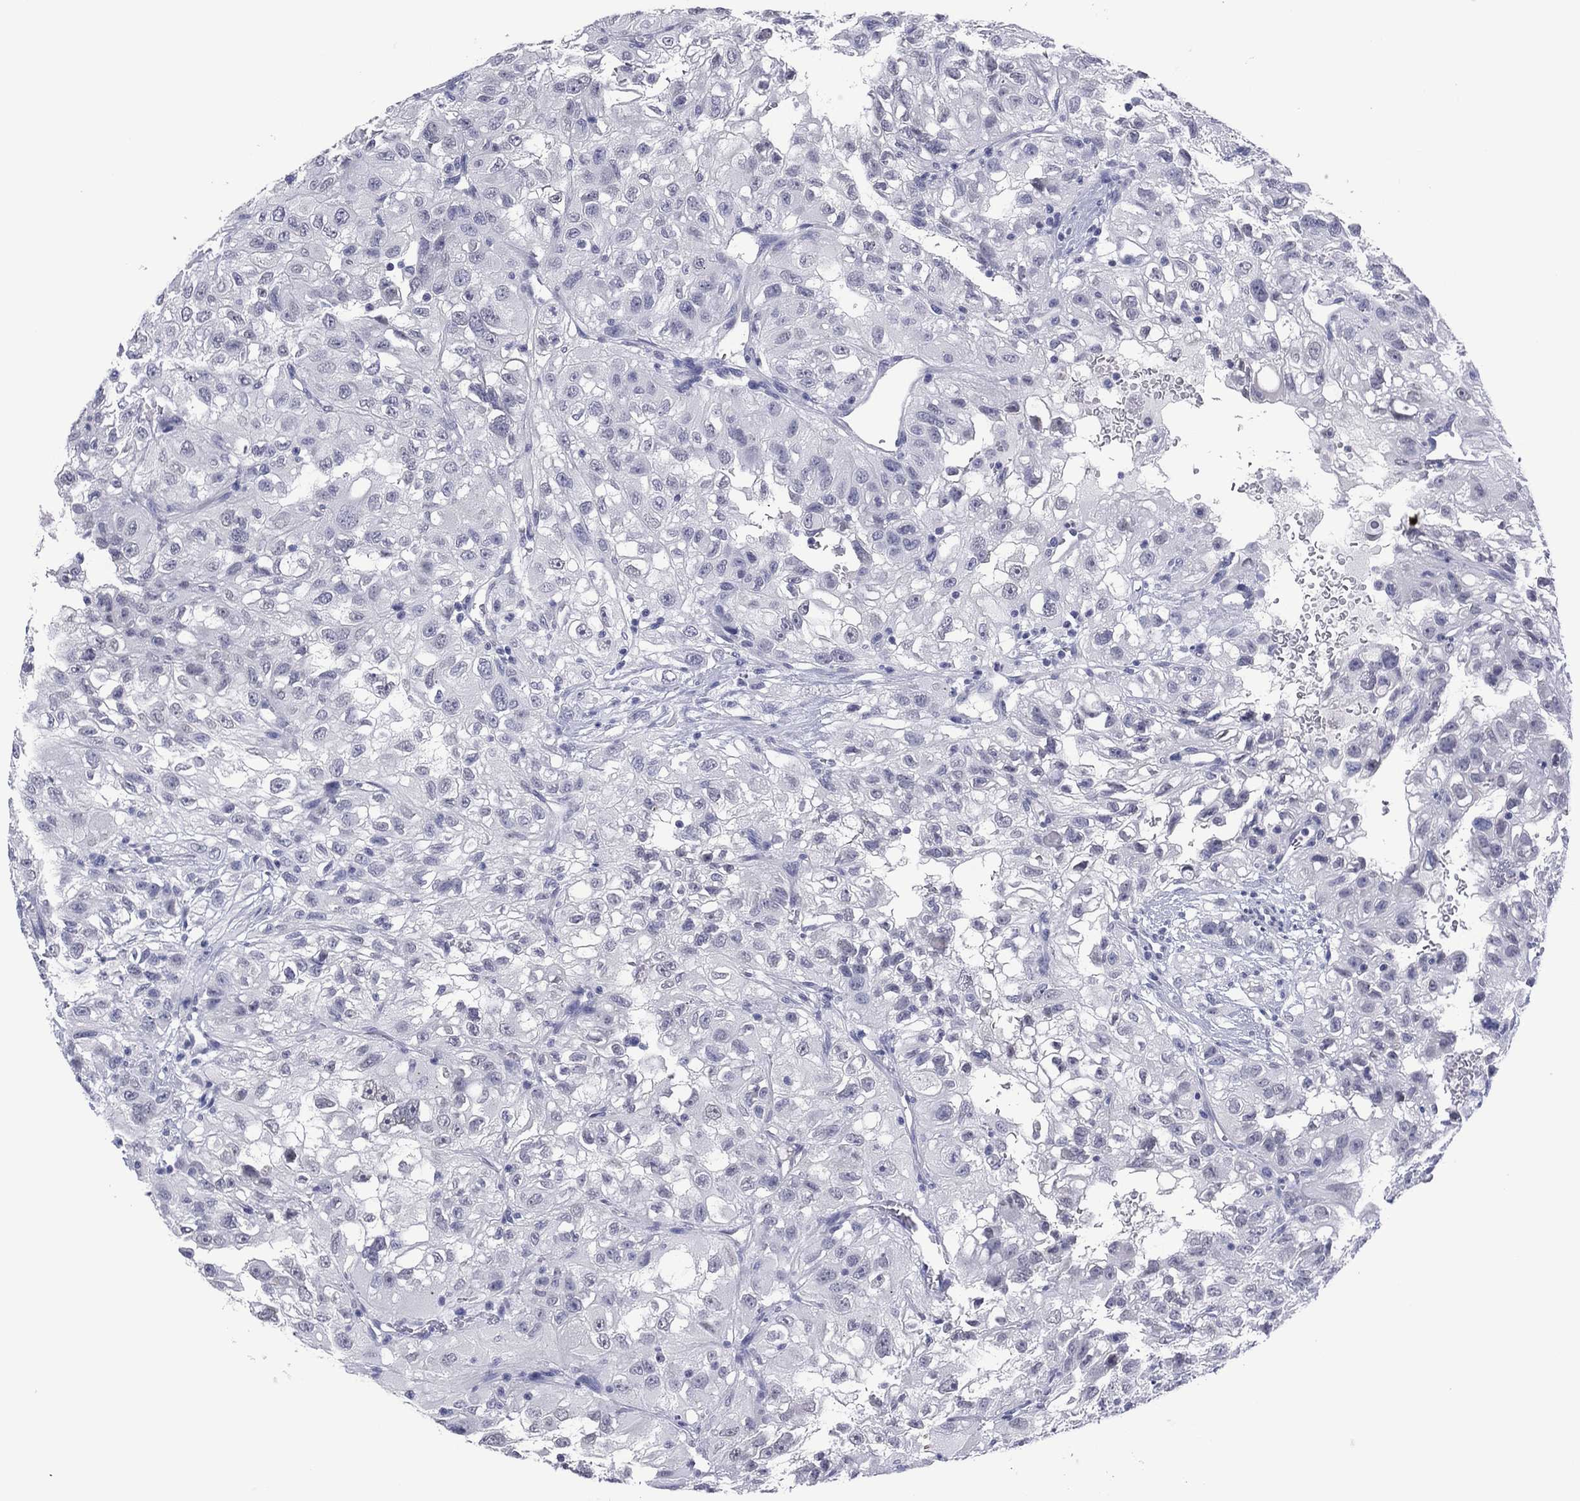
{"staining": {"intensity": "negative", "quantity": "none", "location": "none"}, "tissue": "renal cancer", "cell_type": "Tumor cells", "image_type": "cancer", "snomed": [{"axis": "morphology", "description": "Adenocarcinoma, NOS"}, {"axis": "topography", "description": "Kidney"}], "caption": "A micrograph of human renal cancer is negative for staining in tumor cells.", "gene": "UTF1", "patient": {"sex": "male", "age": 64}}